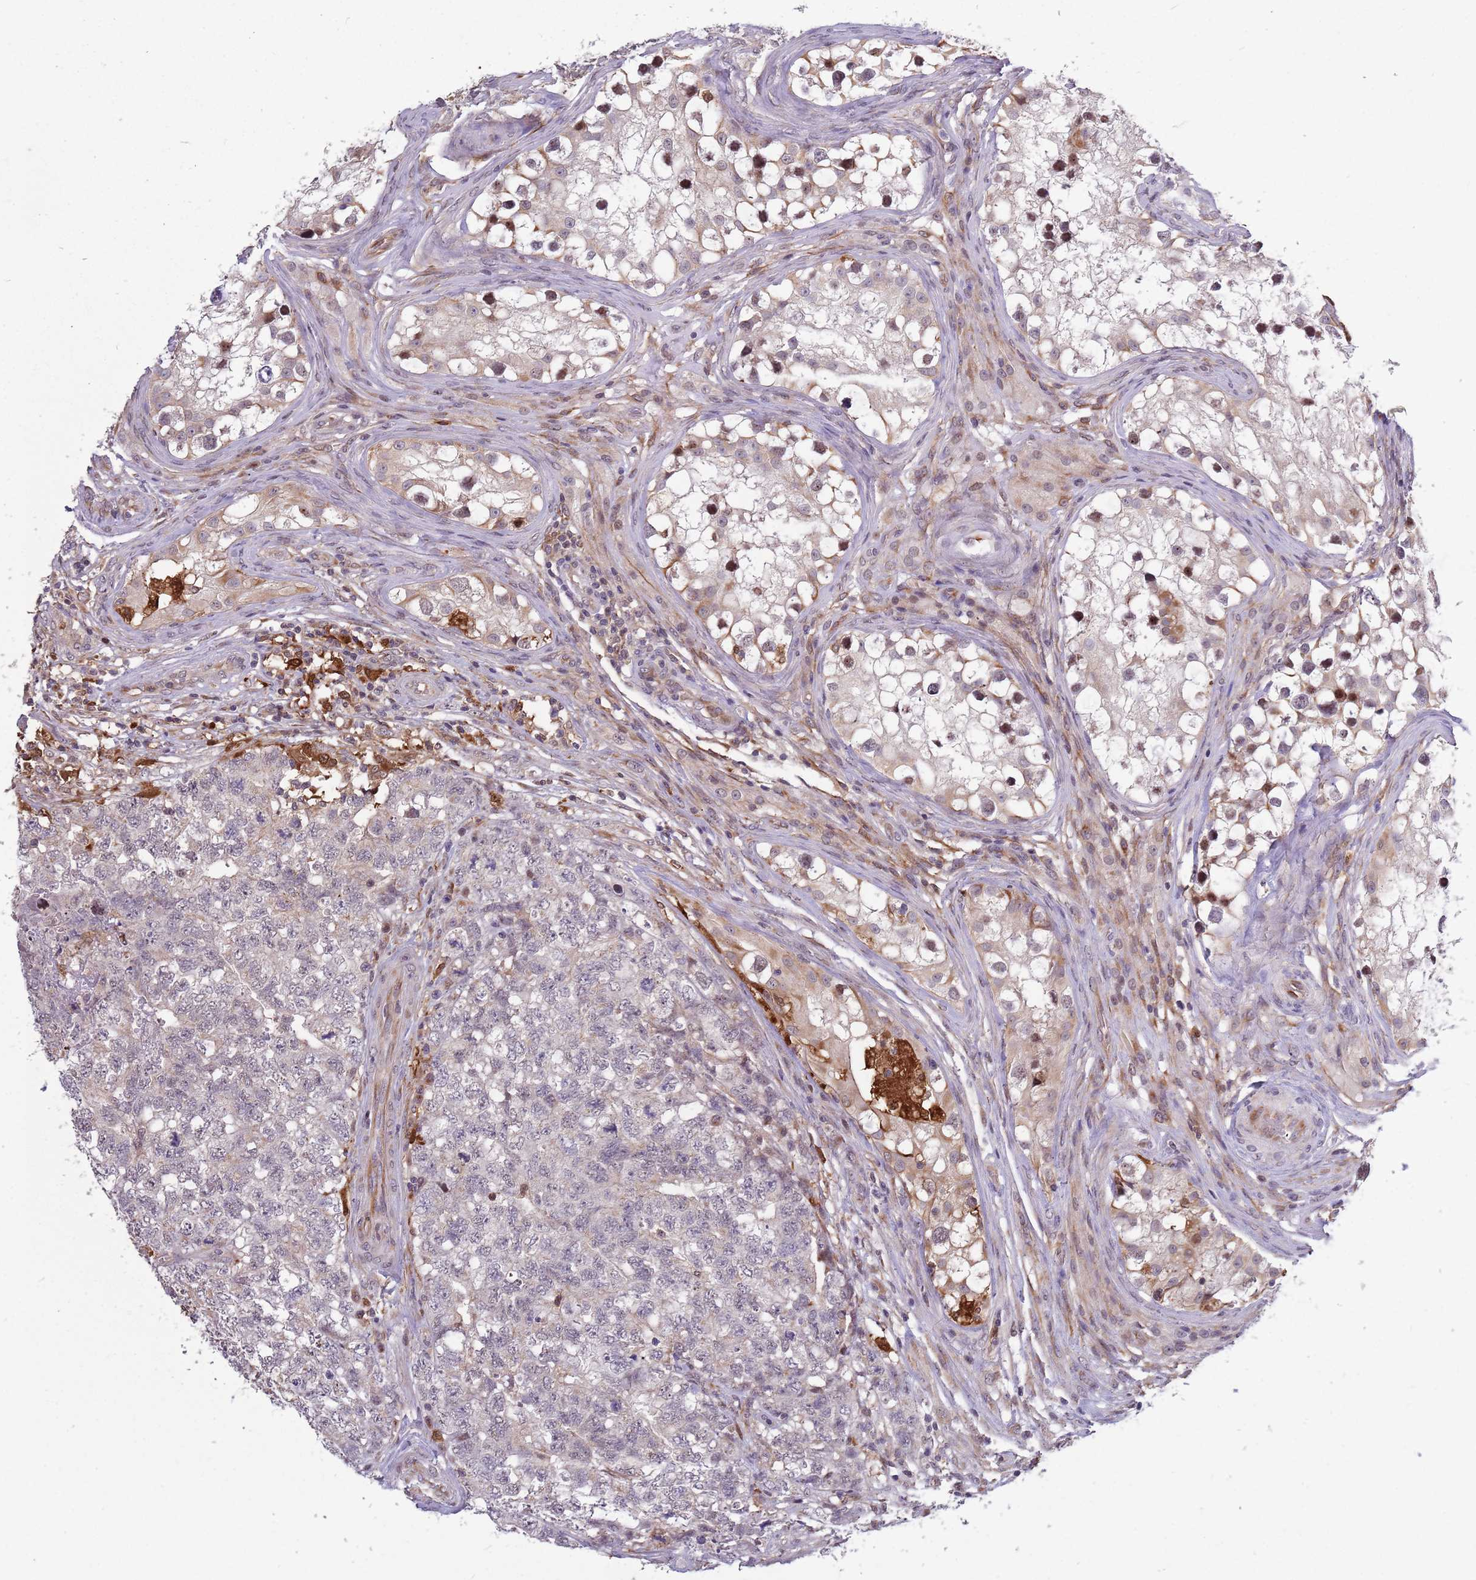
{"staining": {"intensity": "negative", "quantity": "none", "location": "none"}, "tissue": "testis cancer", "cell_type": "Tumor cells", "image_type": "cancer", "snomed": [{"axis": "morphology", "description": "Carcinoma, Embryonal, NOS"}, {"axis": "topography", "description": "Testis"}], "caption": "Immunohistochemical staining of human testis cancer exhibits no significant expression in tumor cells.", "gene": "CCNJL", "patient": {"sex": "male", "age": 31}}